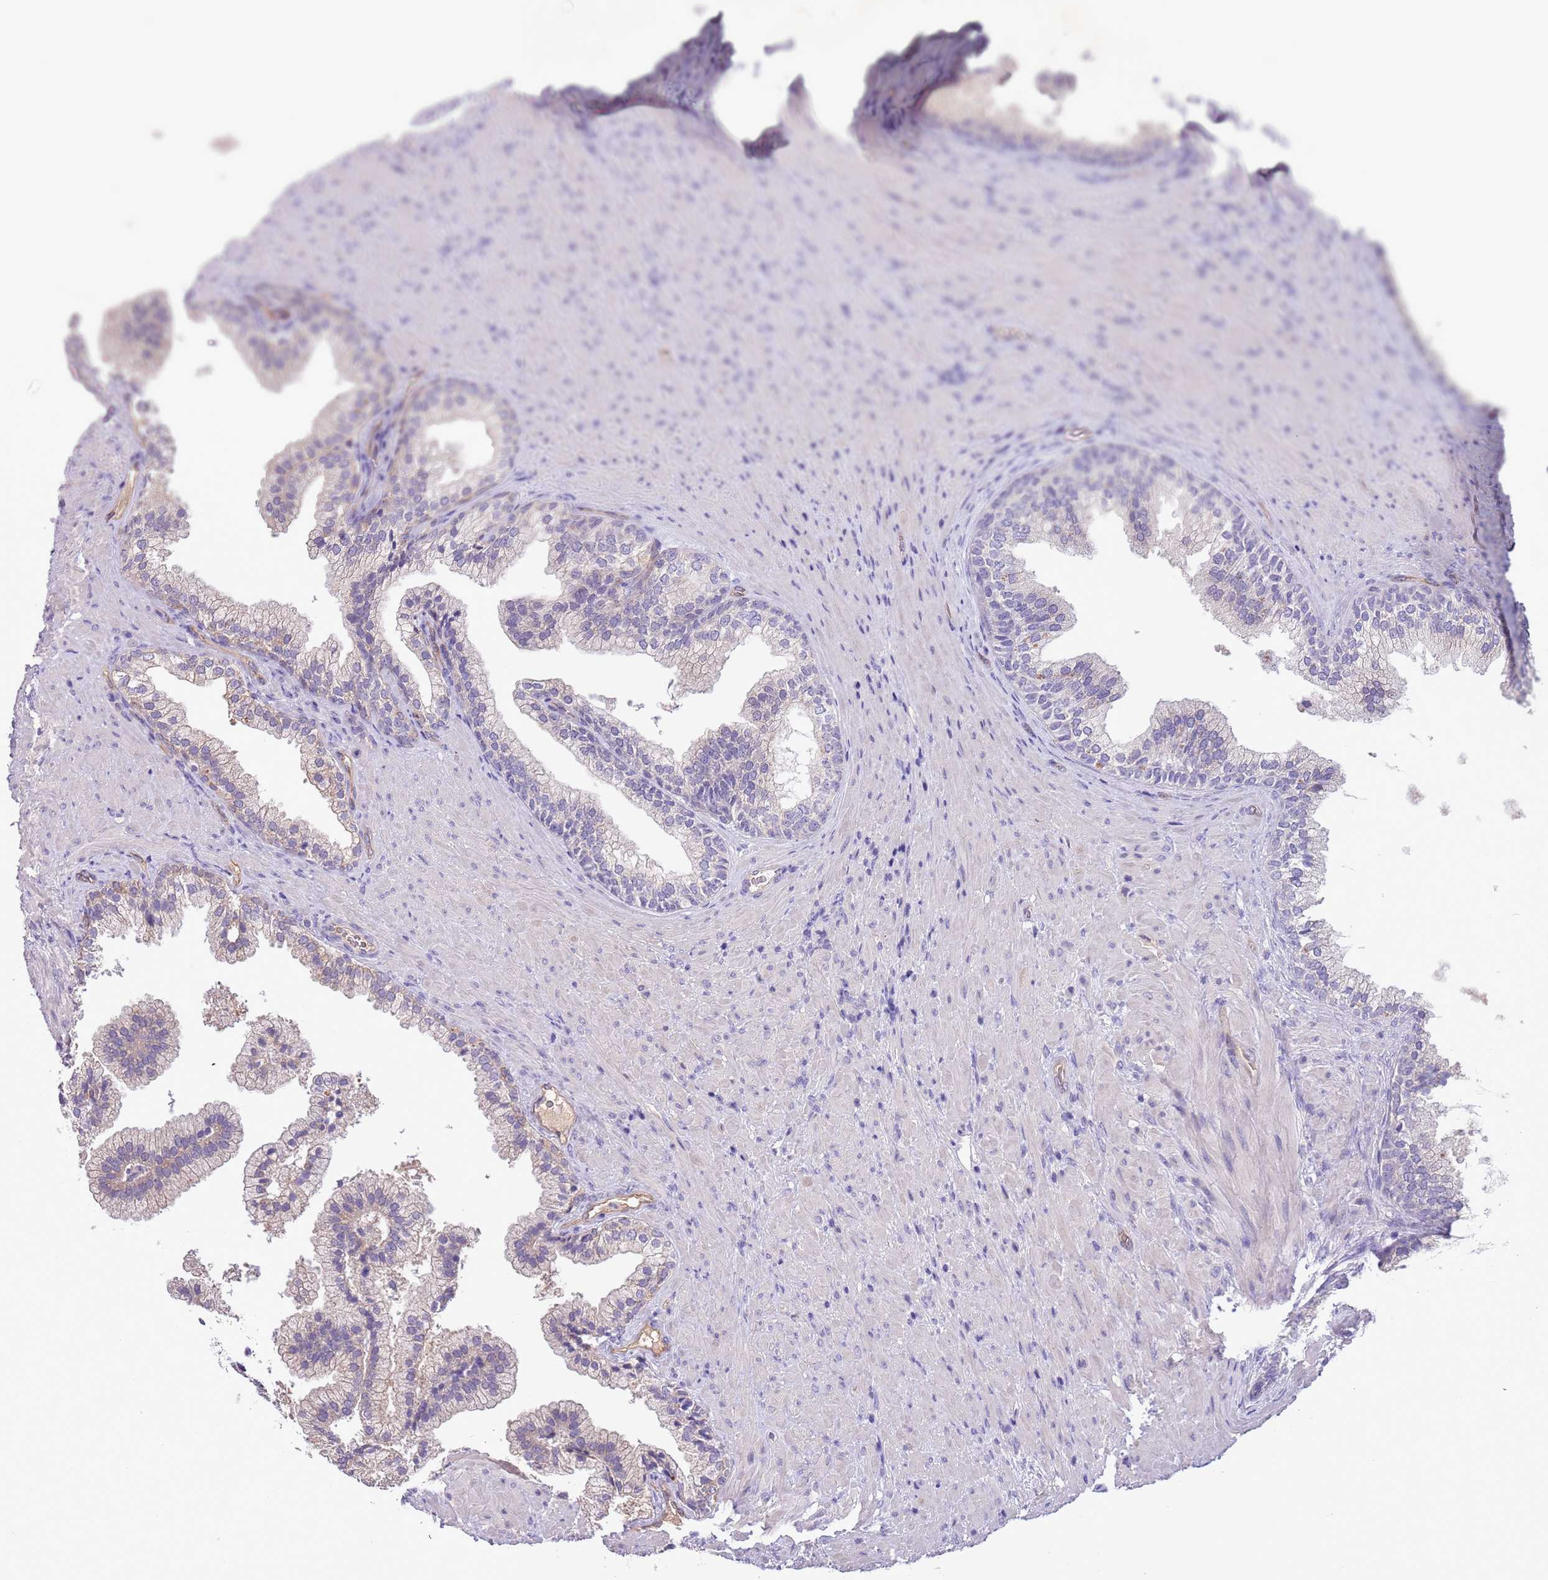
{"staining": {"intensity": "moderate", "quantity": "<25%", "location": "cytoplasmic/membranous"}, "tissue": "prostate", "cell_type": "Glandular cells", "image_type": "normal", "snomed": [{"axis": "morphology", "description": "Normal tissue, NOS"}, {"axis": "topography", "description": "Prostate"}], "caption": "This is a histology image of immunohistochemistry staining of unremarkable prostate, which shows moderate staining in the cytoplasmic/membranous of glandular cells.", "gene": "HES3", "patient": {"sex": "male", "age": 76}}